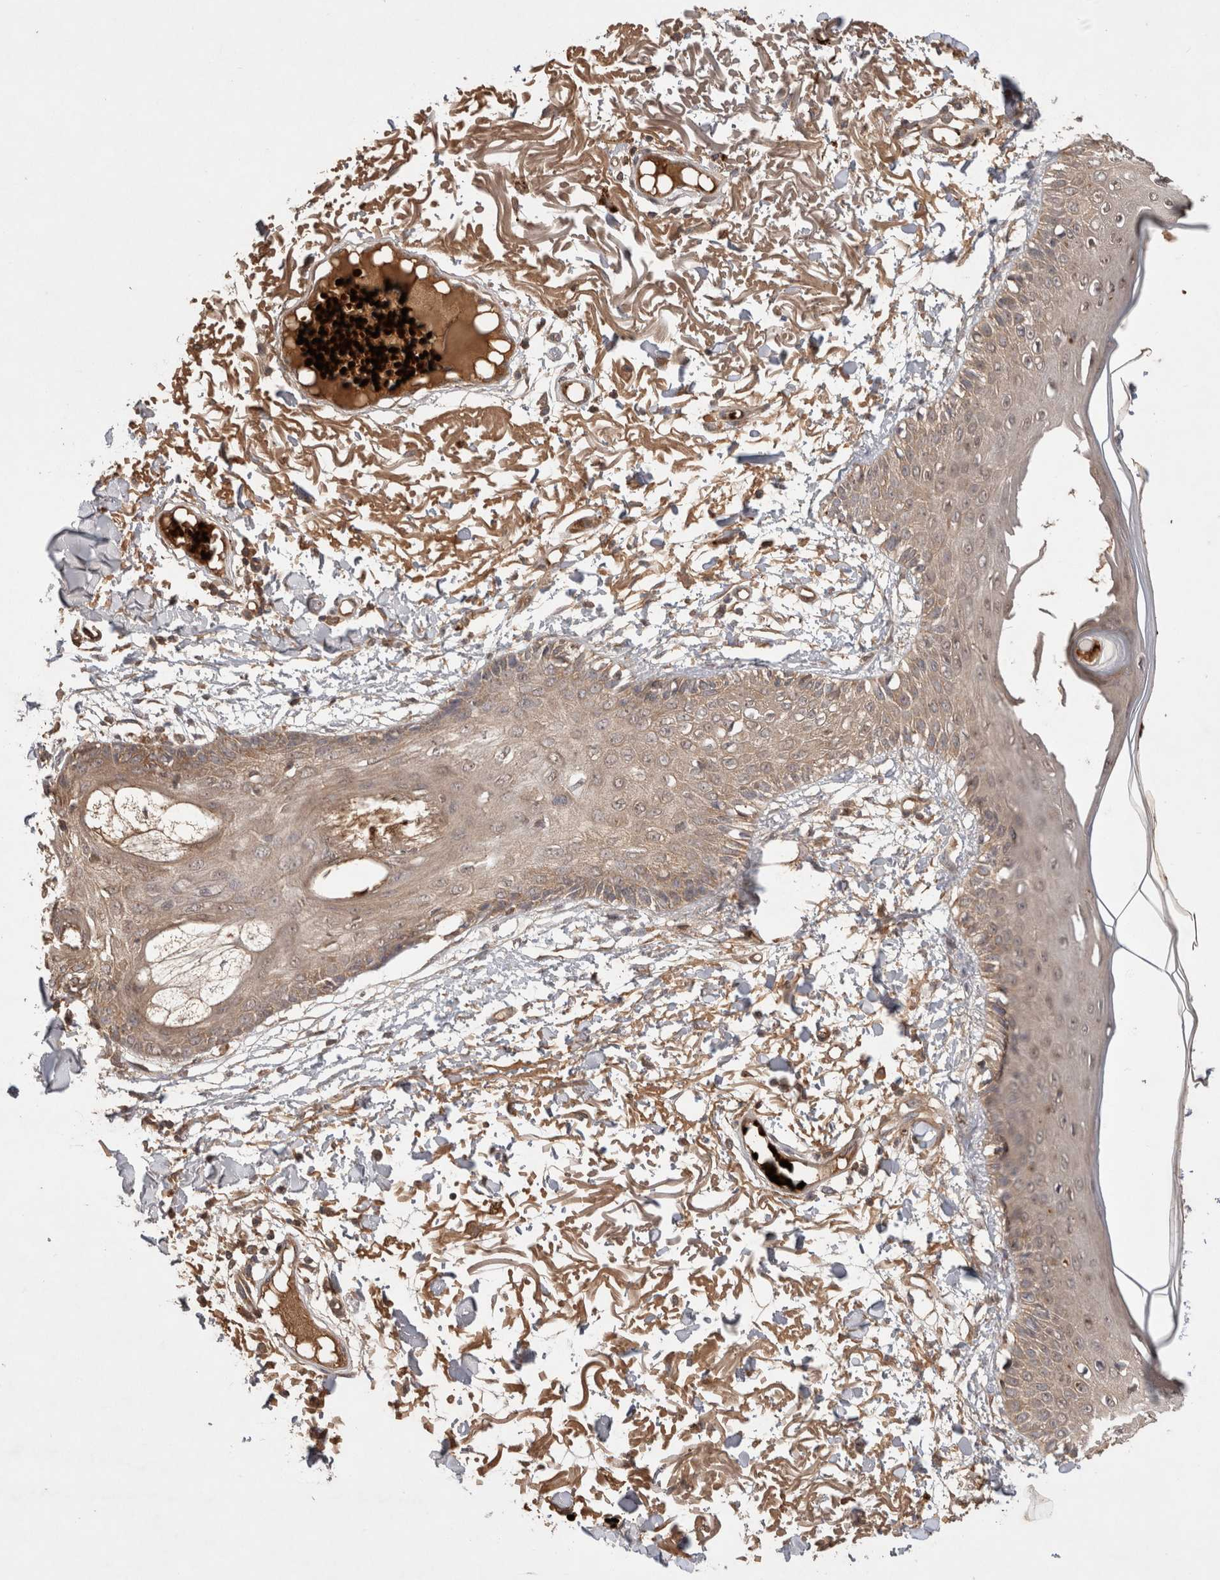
{"staining": {"intensity": "moderate", "quantity": ">75%", "location": "cytoplasmic/membranous"}, "tissue": "skin", "cell_type": "Fibroblasts", "image_type": "normal", "snomed": [{"axis": "morphology", "description": "Normal tissue, NOS"}, {"axis": "morphology", "description": "Squamous cell carcinoma, NOS"}, {"axis": "topography", "description": "Skin"}, {"axis": "topography", "description": "Peripheral nerve tissue"}], "caption": "High-power microscopy captured an immunohistochemistry photomicrograph of unremarkable skin, revealing moderate cytoplasmic/membranous staining in approximately >75% of fibroblasts. The protein of interest is stained brown, and the nuclei are stained in blue (DAB IHC with brightfield microscopy, high magnification).", "gene": "FAM221A", "patient": {"sex": "male", "age": 83}}